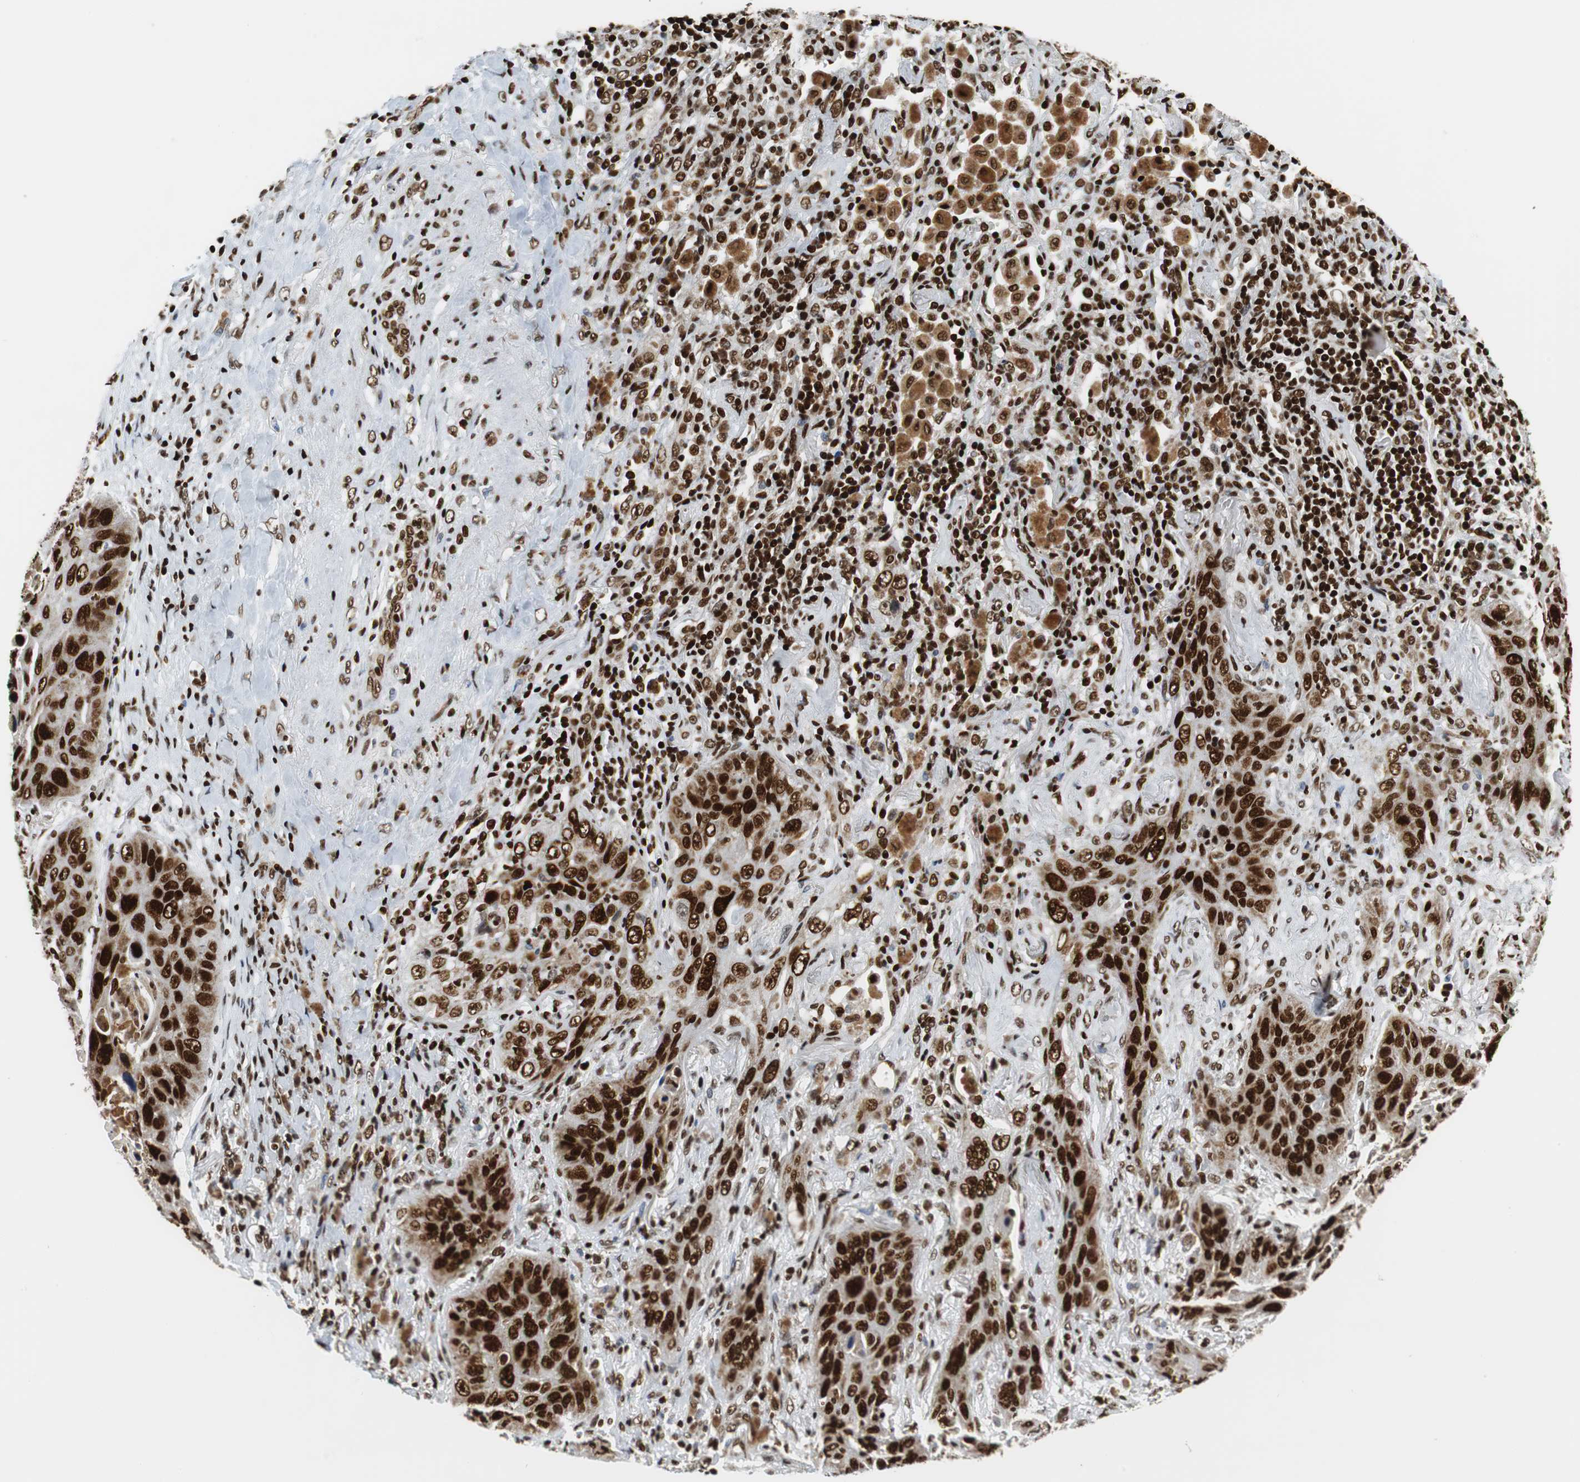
{"staining": {"intensity": "strong", "quantity": ">75%", "location": "nuclear"}, "tissue": "lung cancer", "cell_type": "Tumor cells", "image_type": "cancer", "snomed": [{"axis": "morphology", "description": "Squamous cell carcinoma, NOS"}, {"axis": "topography", "description": "Lung"}], "caption": "Approximately >75% of tumor cells in human lung cancer (squamous cell carcinoma) show strong nuclear protein positivity as visualized by brown immunohistochemical staining.", "gene": "HDAC1", "patient": {"sex": "female", "age": 67}}